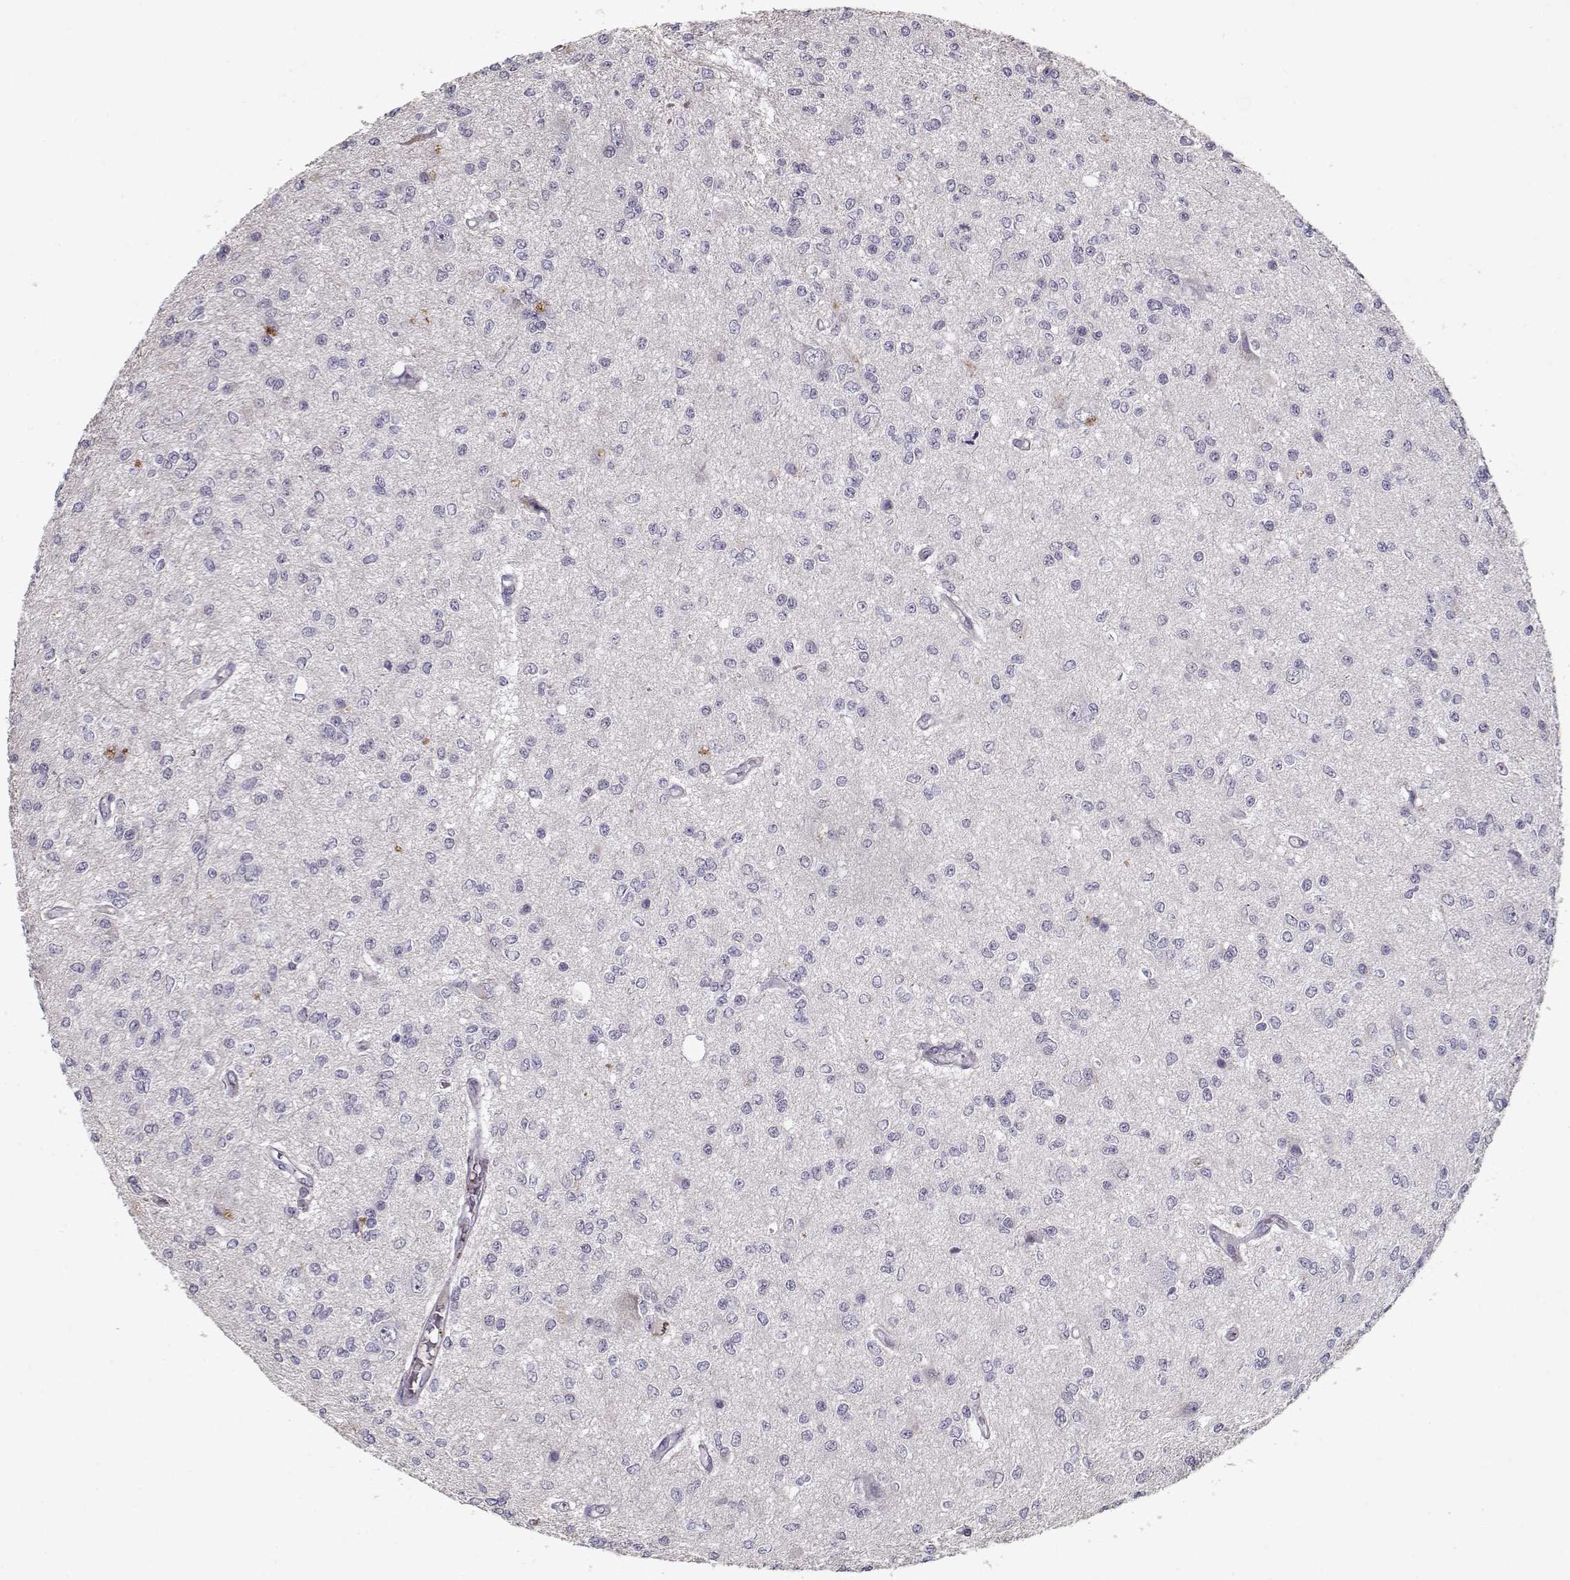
{"staining": {"intensity": "negative", "quantity": "none", "location": "none"}, "tissue": "glioma", "cell_type": "Tumor cells", "image_type": "cancer", "snomed": [{"axis": "morphology", "description": "Glioma, malignant, Low grade"}, {"axis": "topography", "description": "Brain"}], "caption": "There is no significant positivity in tumor cells of malignant glioma (low-grade).", "gene": "UNC13D", "patient": {"sex": "male", "age": 67}}